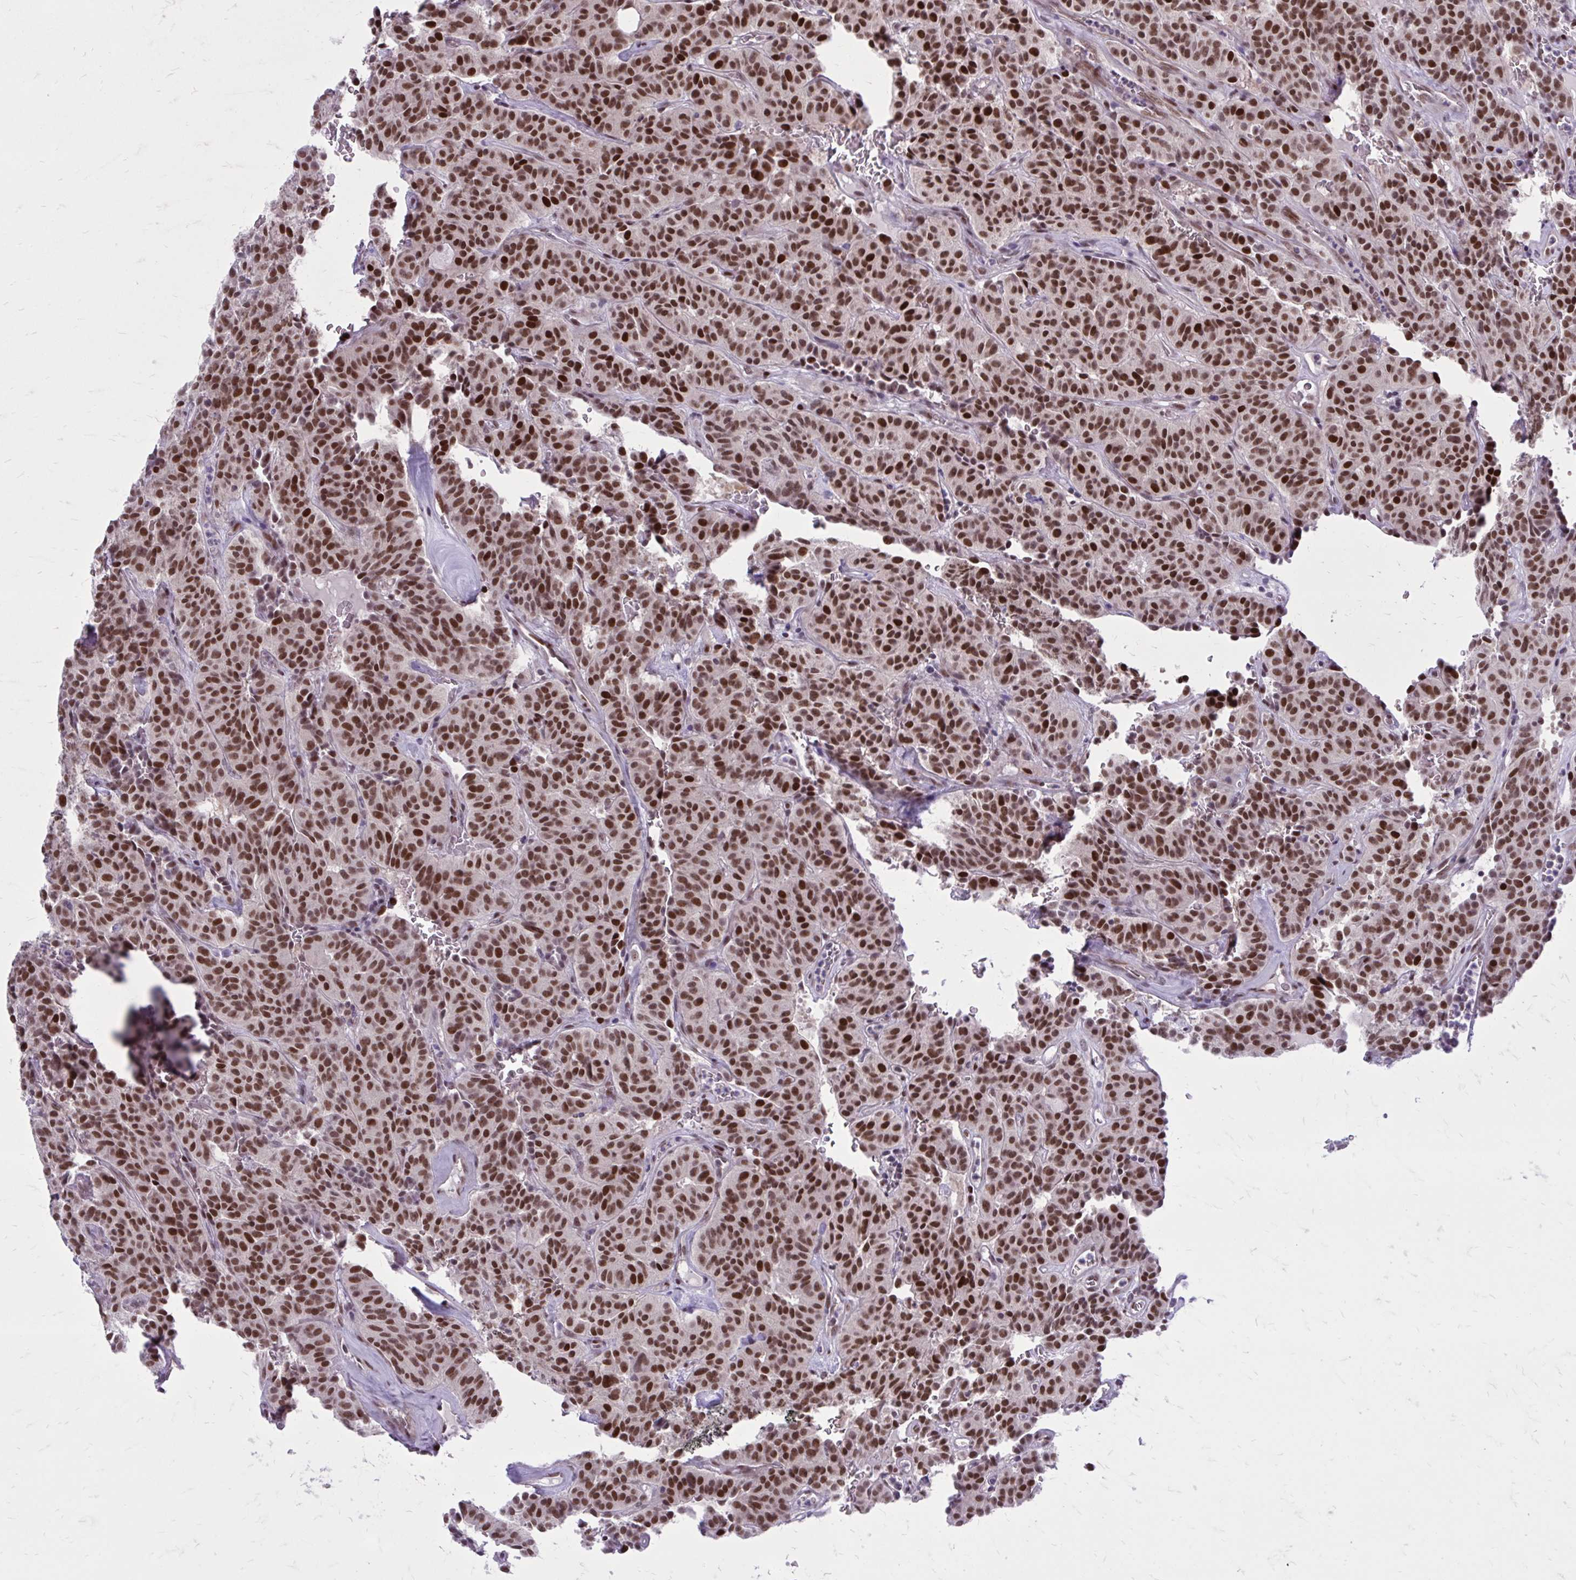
{"staining": {"intensity": "strong", "quantity": ">75%", "location": "nuclear"}, "tissue": "carcinoid", "cell_type": "Tumor cells", "image_type": "cancer", "snomed": [{"axis": "morphology", "description": "Carcinoid, malignant, NOS"}, {"axis": "topography", "description": "Lung"}], "caption": "Immunohistochemistry (IHC) photomicrograph of neoplastic tissue: human carcinoid stained using IHC displays high levels of strong protein expression localized specifically in the nuclear of tumor cells, appearing as a nuclear brown color.", "gene": "PSME4", "patient": {"sex": "female", "age": 61}}